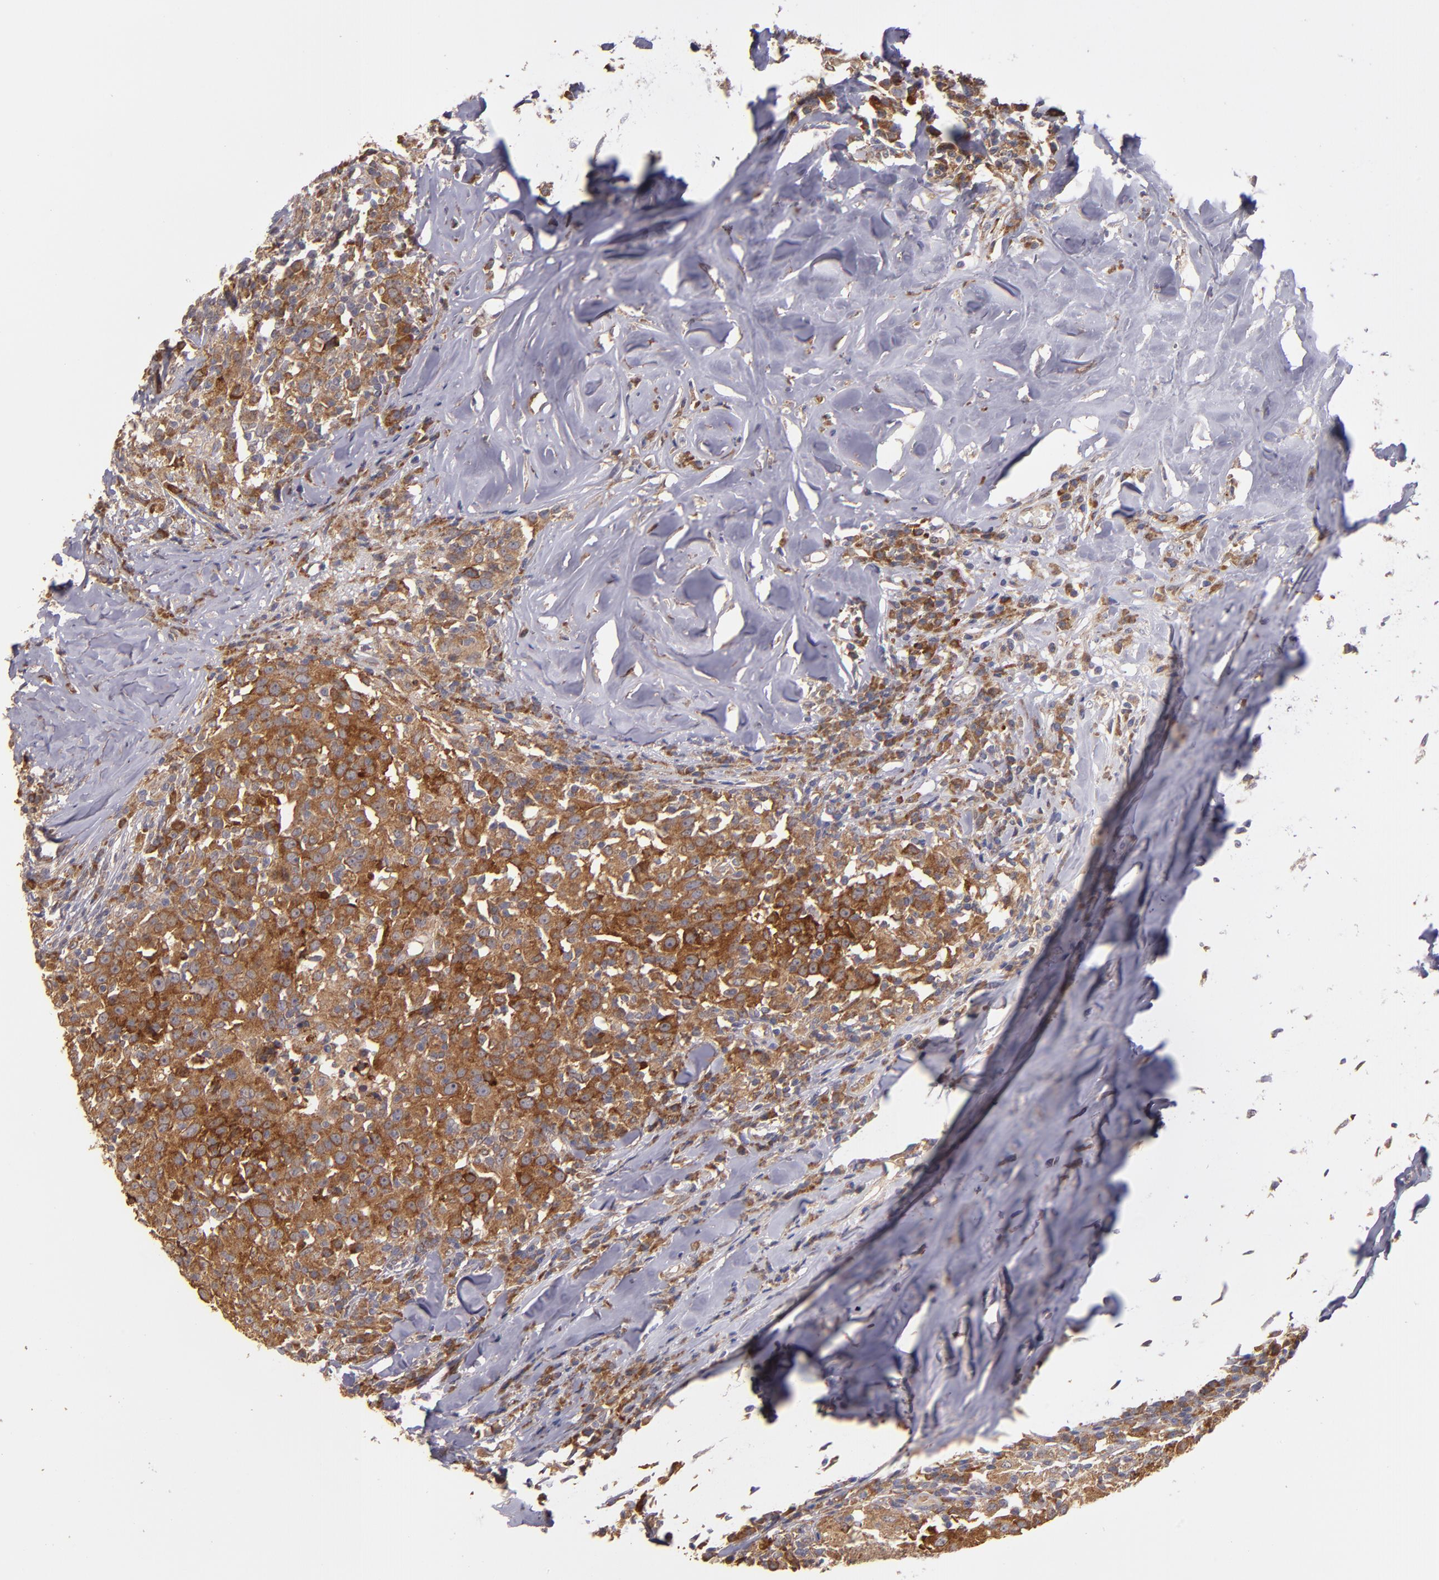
{"staining": {"intensity": "strong", "quantity": "25%-75%", "location": "cytoplasmic/membranous"}, "tissue": "head and neck cancer", "cell_type": "Tumor cells", "image_type": "cancer", "snomed": [{"axis": "morphology", "description": "Adenocarcinoma, NOS"}, {"axis": "topography", "description": "Salivary gland"}, {"axis": "topography", "description": "Head-Neck"}], "caption": "Strong cytoplasmic/membranous positivity is appreciated in about 25%-75% of tumor cells in head and neck adenocarcinoma. The protein is stained brown, and the nuclei are stained in blue (DAB (3,3'-diaminobenzidine) IHC with brightfield microscopy, high magnification).", "gene": "IFIH1", "patient": {"sex": "female", "age": 65}}